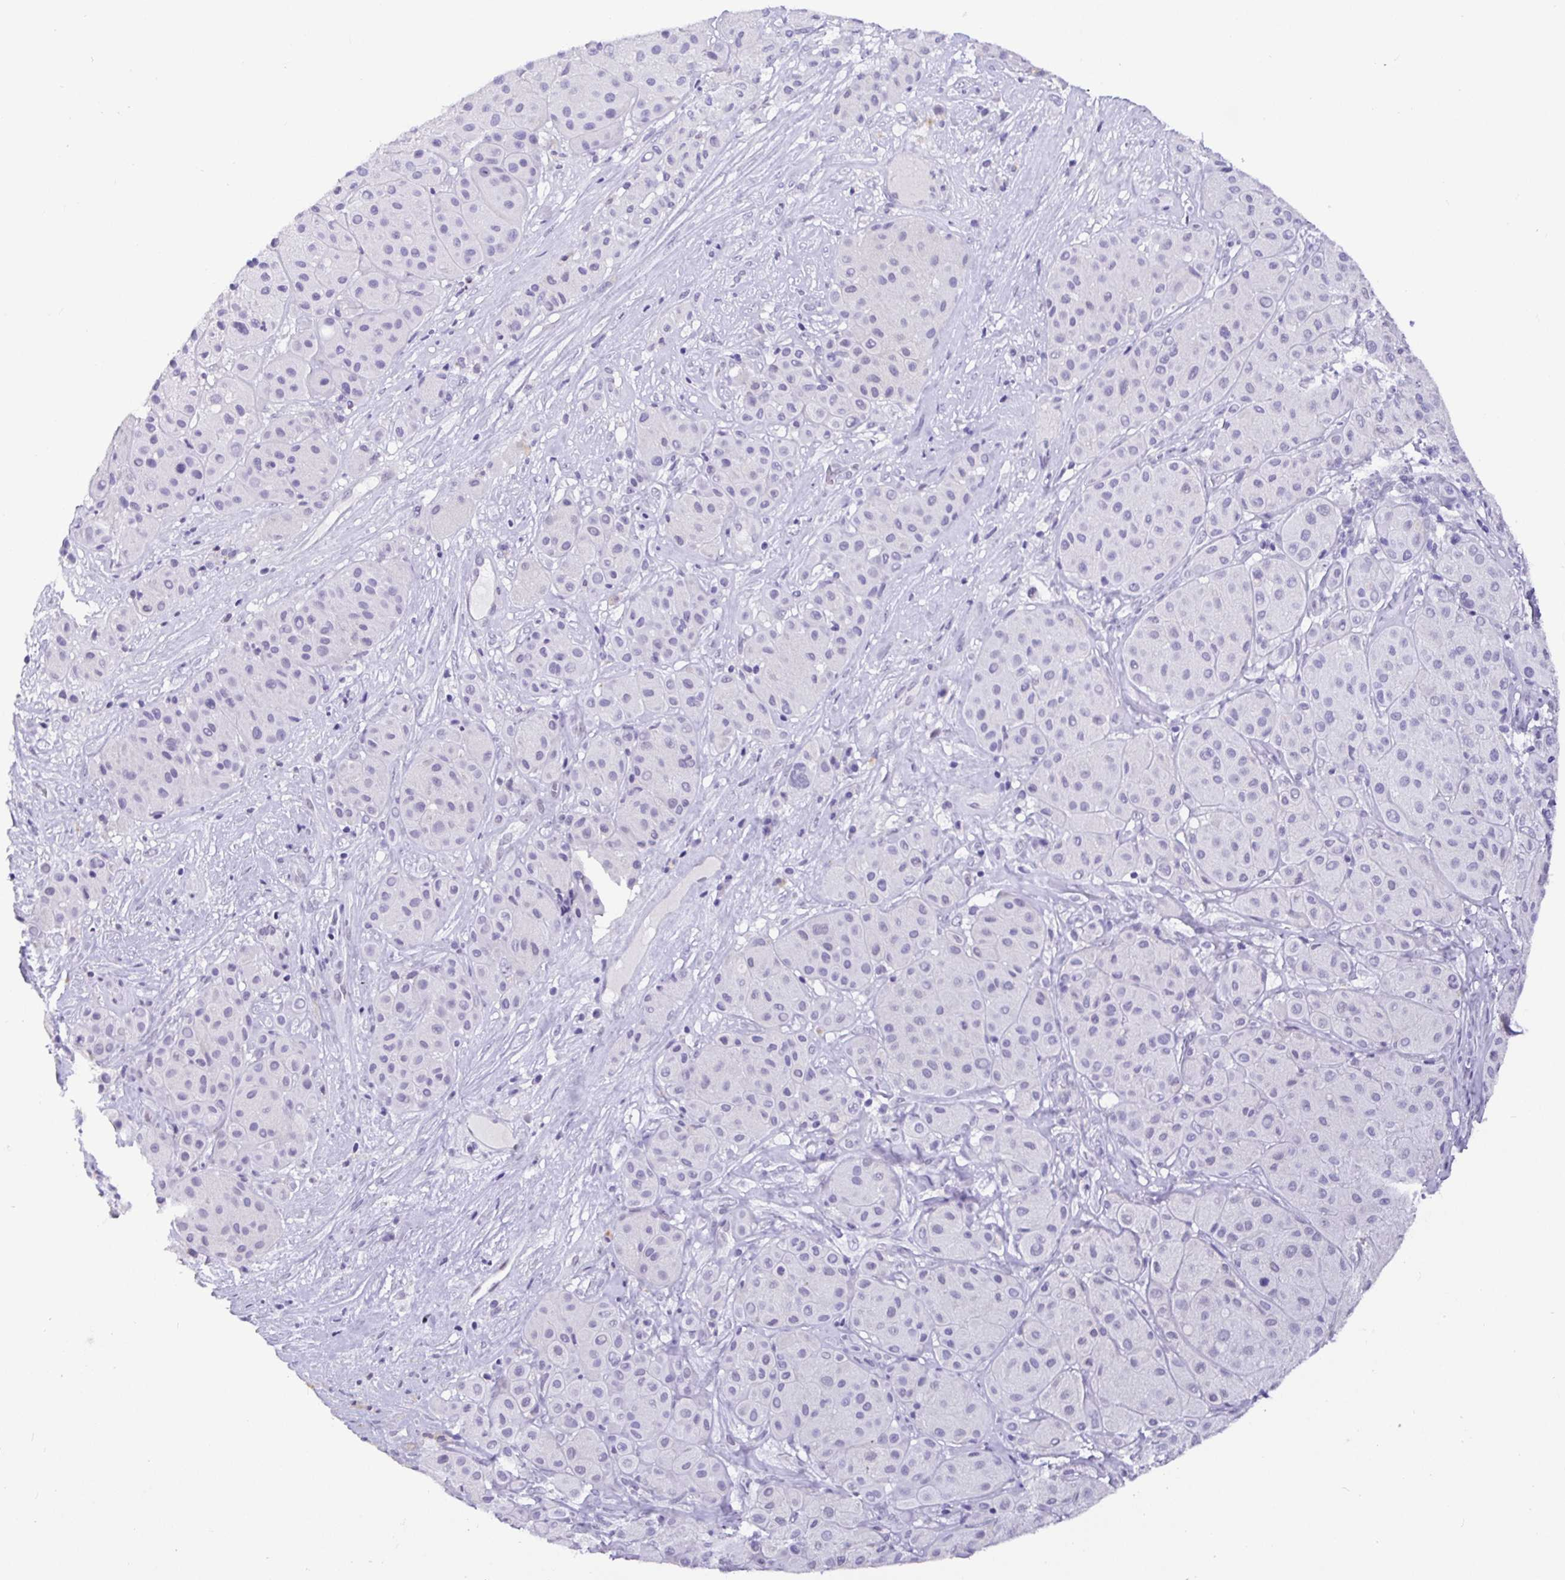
{"staining": {"intensity": "negative", "quantity": "none", "location": "none"}, "tissue": "melanoma", "cell_type": "Tumor cells", "image_type": "cancer", "snomed": [{"axis": "morphology", "description": "Malignant melanoma, Metastatic site"}, {"axis": "topography", "description": "Smooth muscle"}], "caption": "DAB immunohistochemical staining of human melanoma shows no significant positivity in tumor cells.", "gene": "NUP188", "patient": {"sex": "male", "age": 41}}